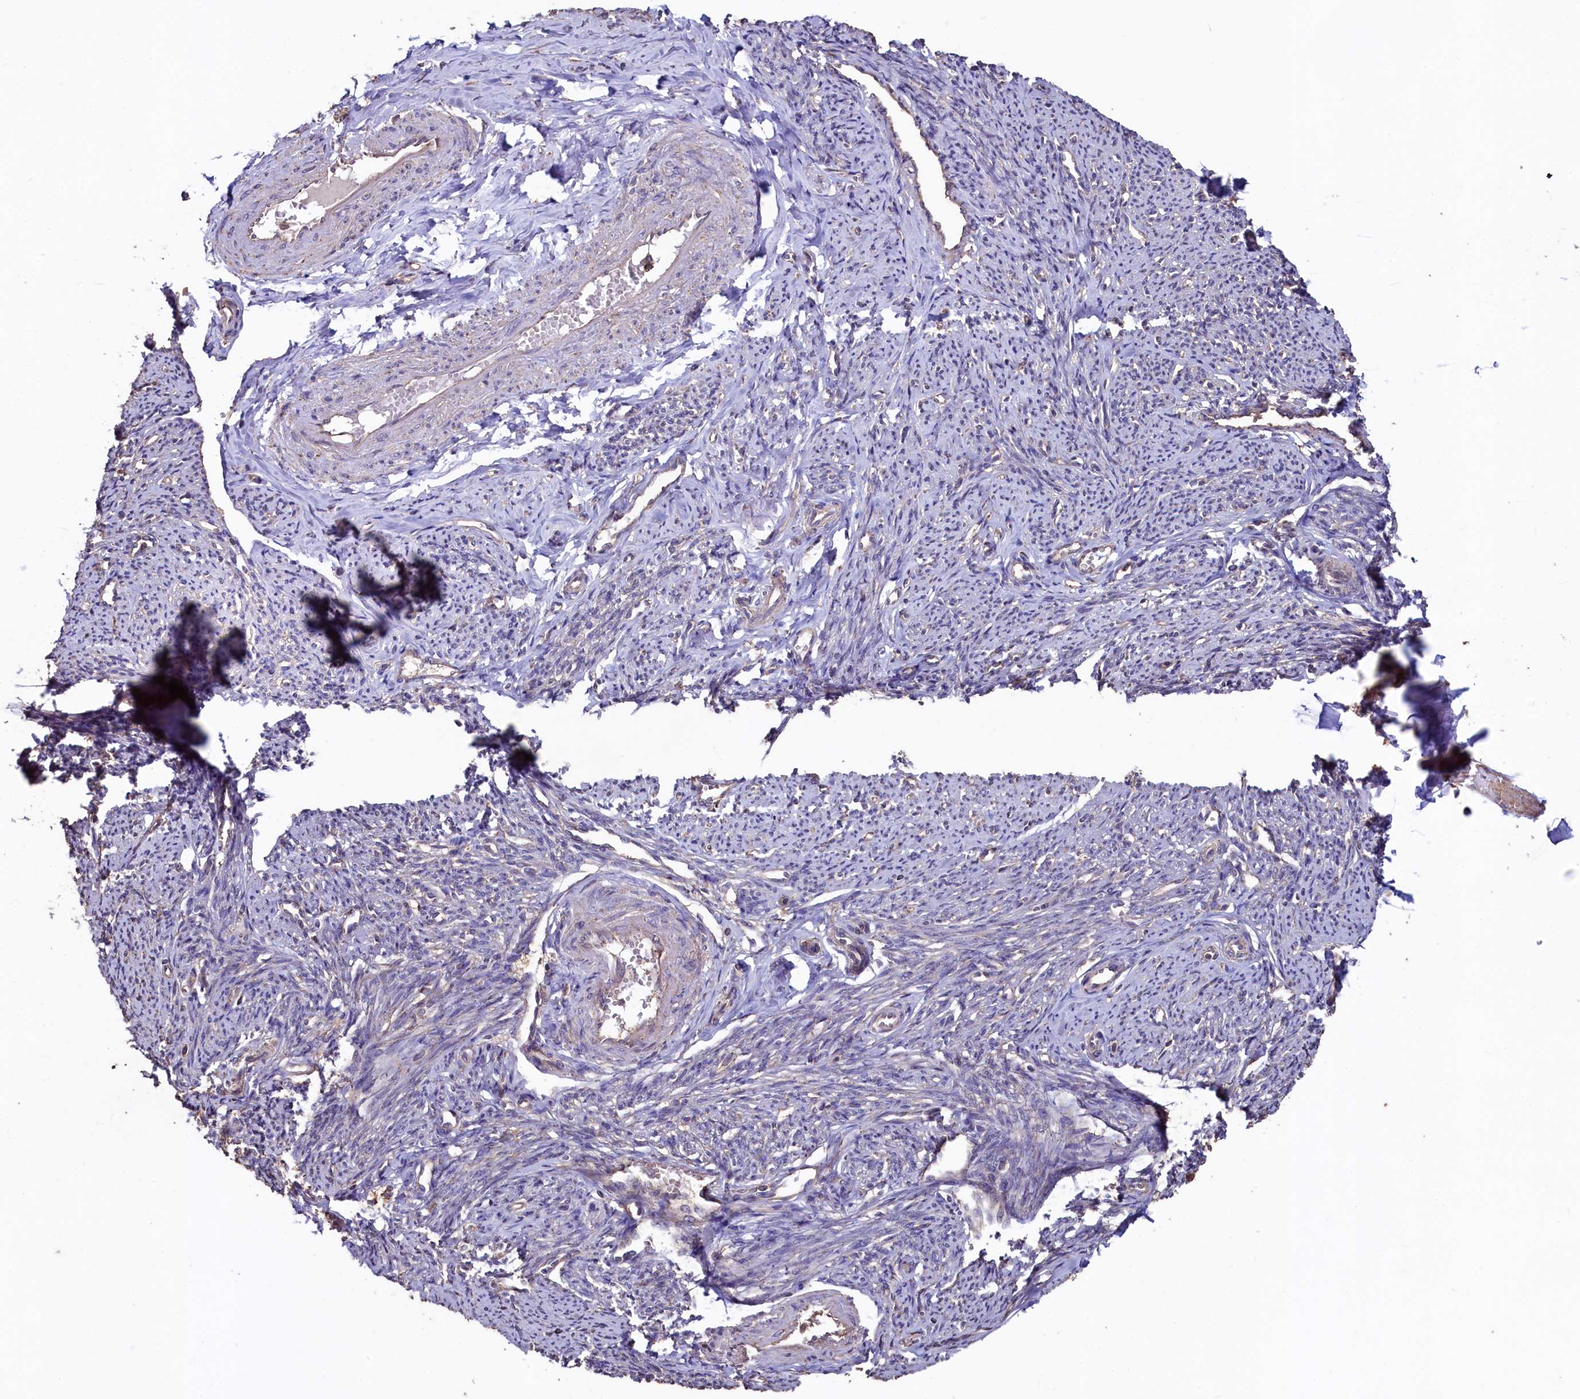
{"staining": {"intensity": "weak", "quantity": "25%-75%", "location": "cytoplasmic/membranous"}, "tissue": "smooth muscle", "cell_type": "Smooth muscle cells", "image_type": "normal", "snomed": [{"axis": "morphology", "description": "Normal tissue, NOS"}, {"axis": "topography", "description": "Smooth muscle"}, {"axis": "topography", "description": "Uterus"}], "caption": "This image displays immunohistochemistry (IHC) staining of unremarkable human smooth muscle, with low weak cytoplasmic/membranous positivity in about 25%-75% of smooth muscle cells.", "gene": "TMEM98", "patient": {"sex": "female", "age": 59}}